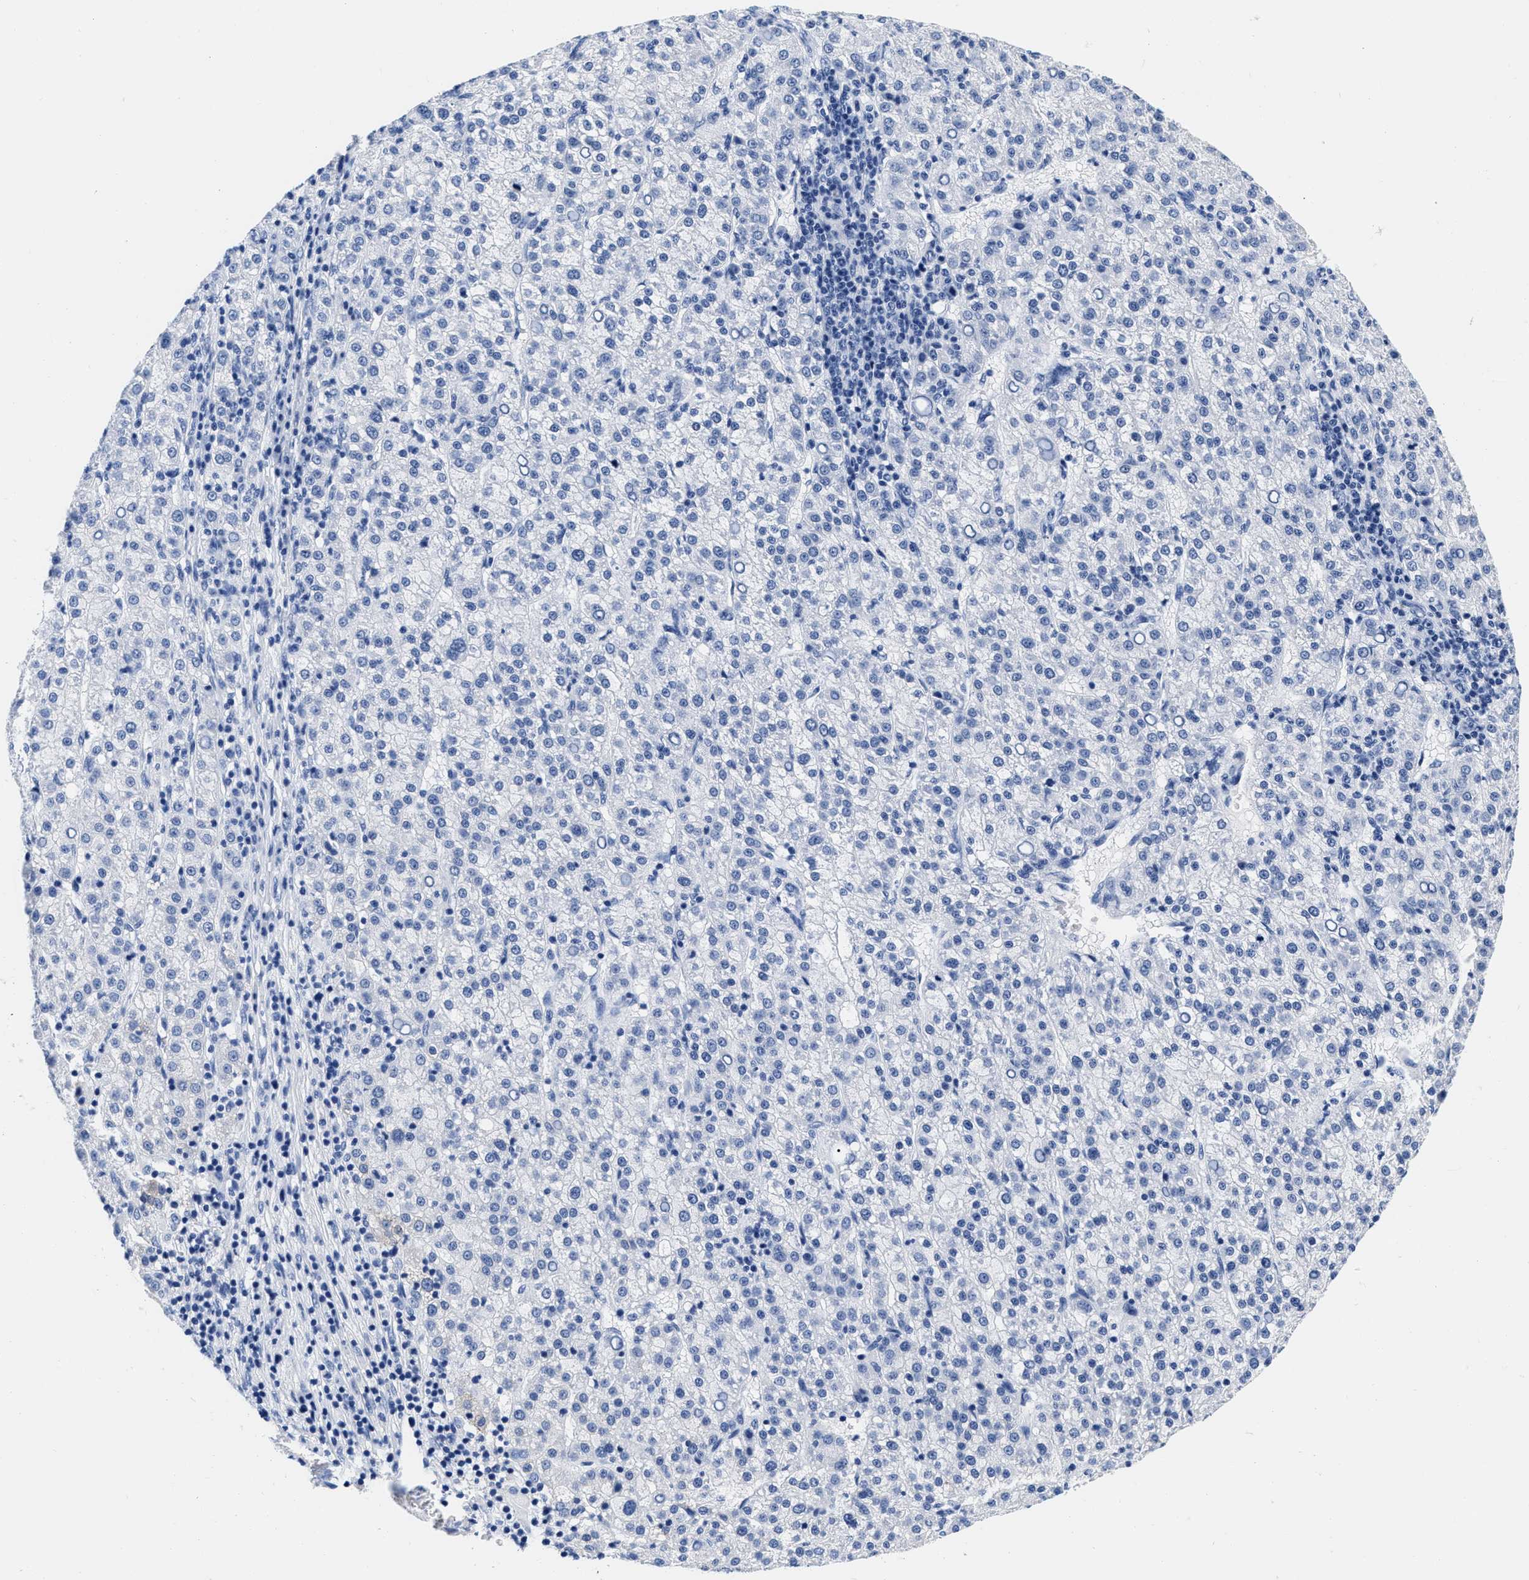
{"staining": {"intensity": "negative", "quantity": "none", "location": "none"}, "tissue": "liver cancer", "cell_type": "Tumor cells", "image_type": "cancer", "snomed": [{"axis": "morphology", "description": "Carcinoma, Hepatocellular, NOS"}, {"axis": "topography", "description": "Liver"}], "caption": "Immunohistochemistry (IHC) micrograph of neoplastic tissue: human liver hepatocellular carcinoma stained with DAB (3,3'-diaminobenzidine) demonstrates no significant protein expression in tumor cells. The staining is performed using DAB brown chromogen with nuclei counter-stained in using hematoxylin.", "gene": "CER1", "patient": {"sex": "female", "age": 58}}